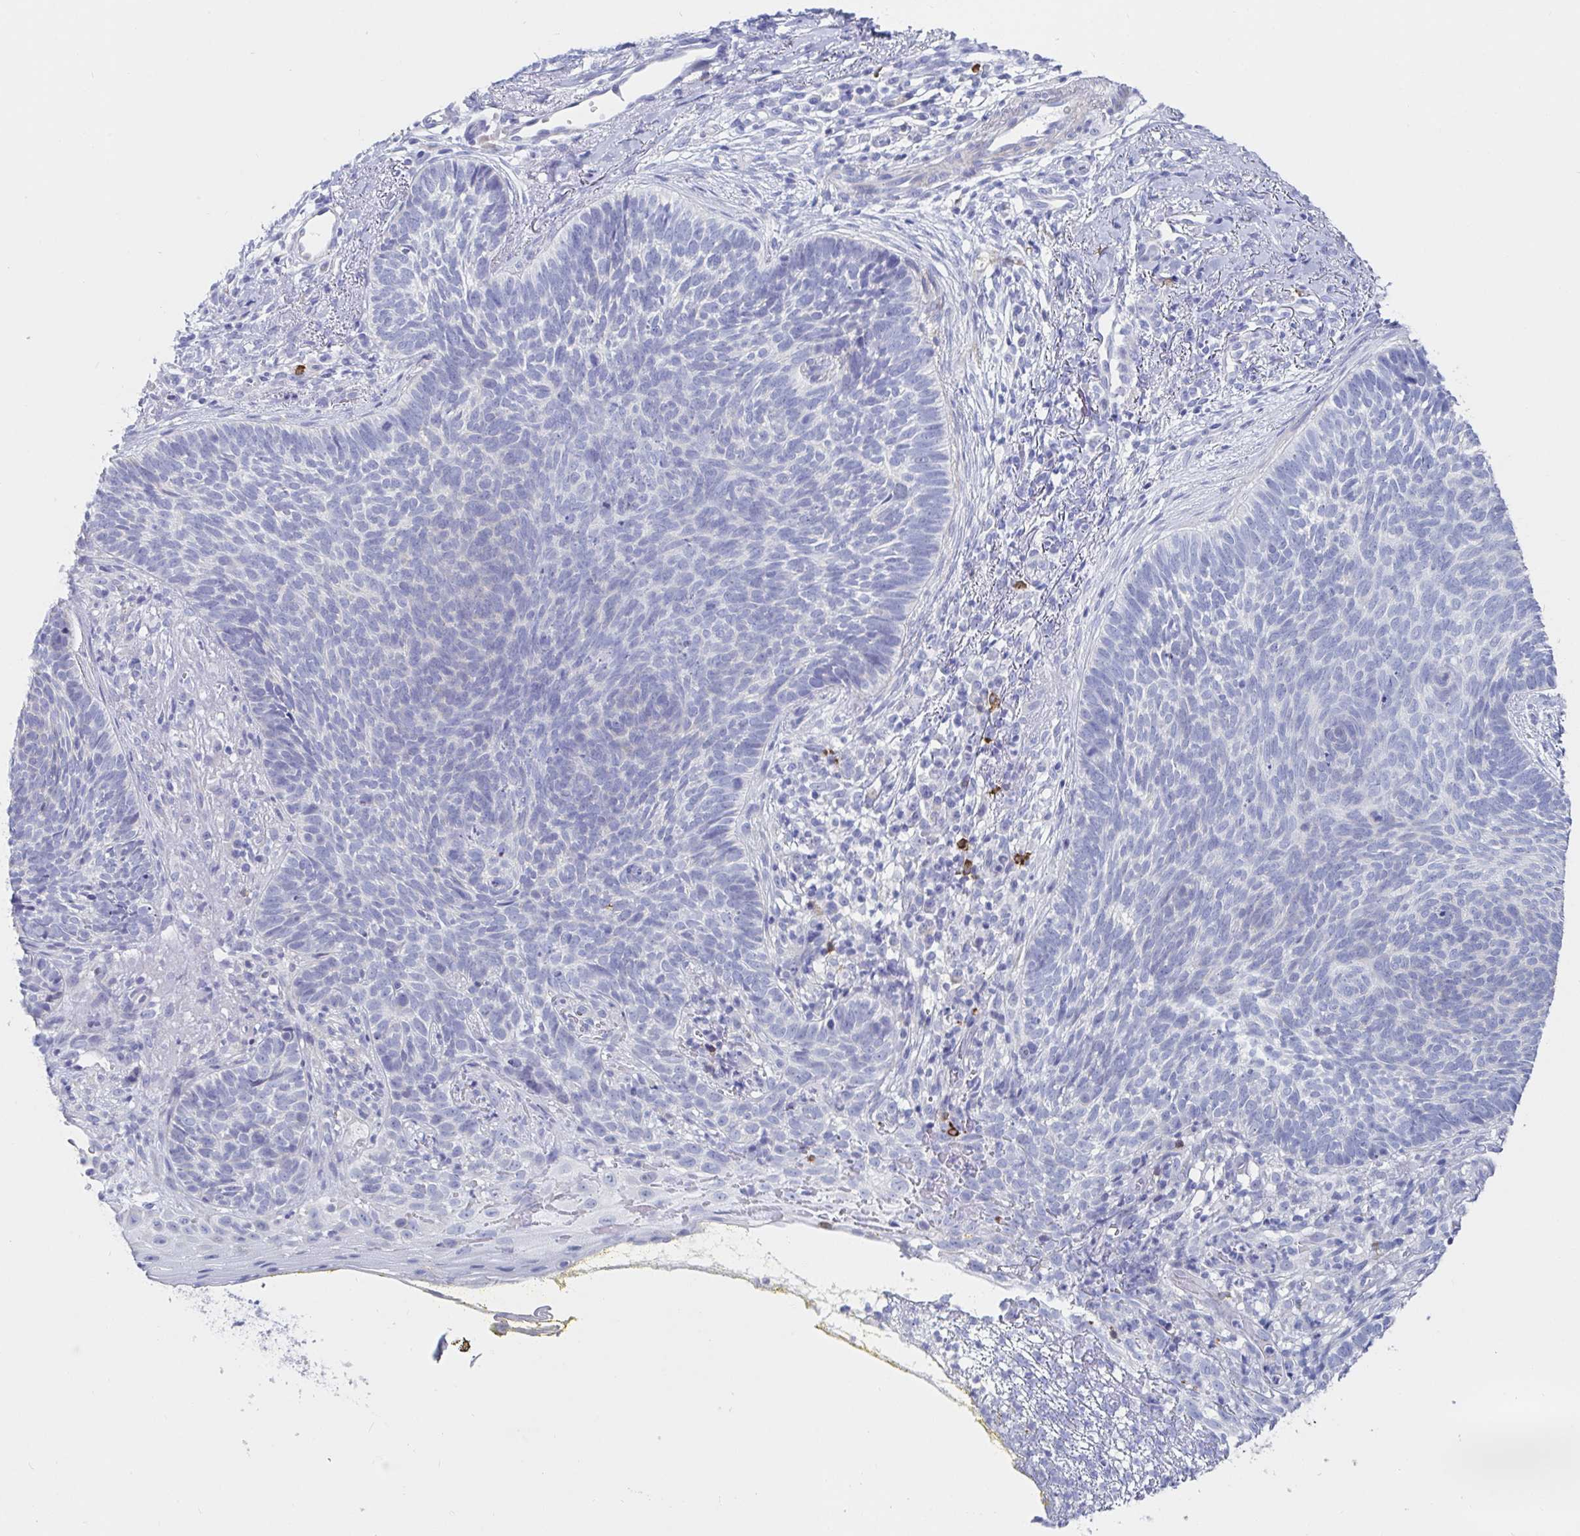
{"staining": {"intensity": "negative", "quantity": "none", "location": "none"}, "tissue": "skin cancer", "cell_type": "Tumor cells", "image_type": "cancer", "snomed": [{"axis": "morphology", "description": "Basal cell carcinoma"}, {"axis": "topography", "description": "Skin"}], "caption": "The photomicrograph exhibits no staining of tumor cells in skin basal cell carcinoma.", "gene": "PACSIN1", "patient": {"sex": "female", "age": 74}}